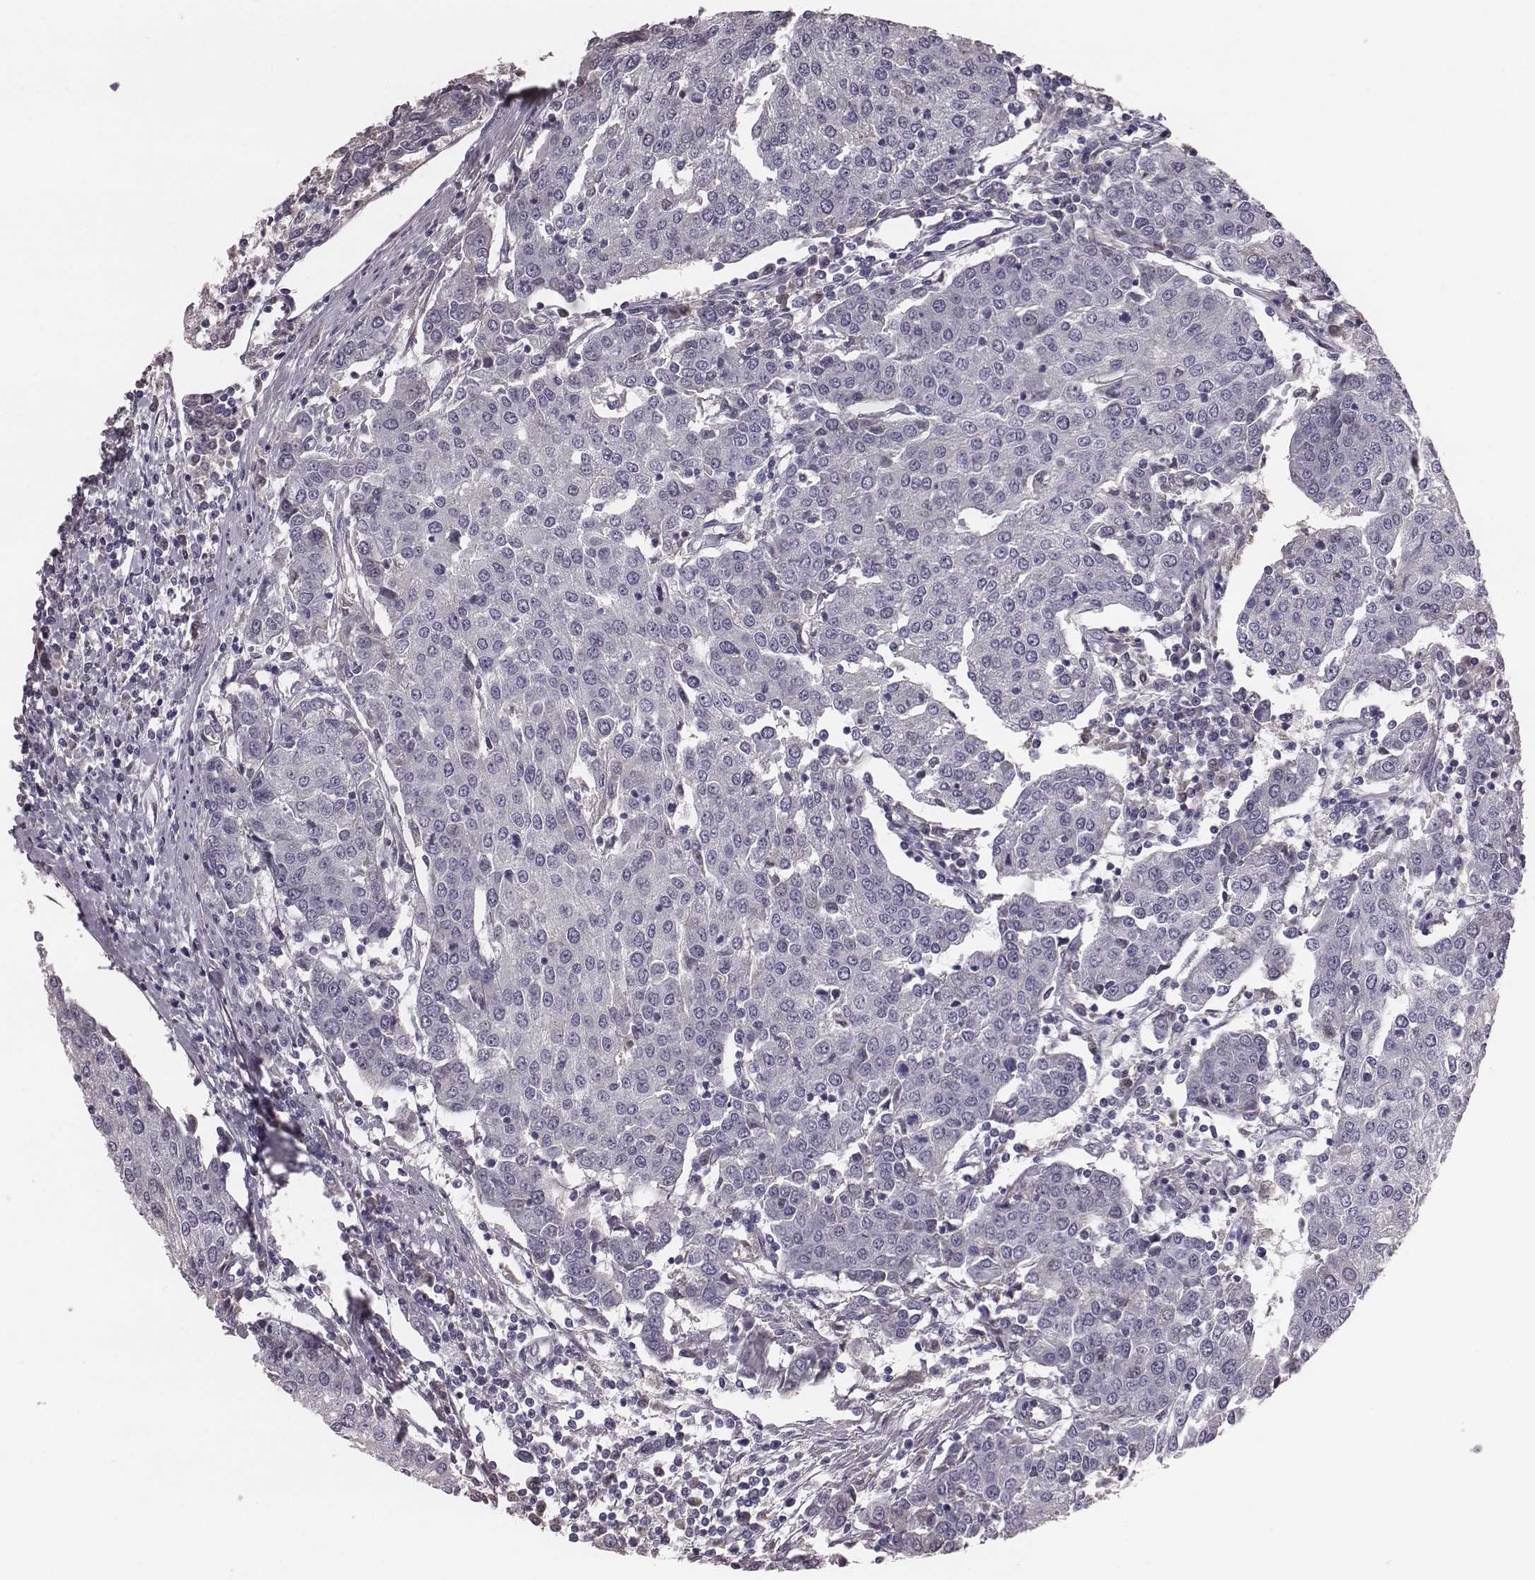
{"staining": {"intensity": "negative", "quantity": "none", "location": "none"}, "tissue": "urothelial cancer", "cell_type": "Tumor cells", "image_type": "cancer", "snomed": [{"axis": "morphology", "description": "Urothelial carcinoma, High grade"}, {"axis": "topography", "description": "Urinary bladder"}], "caption": "High magnification brightfield microscopy of high-grade urothelial carcinoma stained with DAB (3,3'-diaminobenzidine) (brown) and counterstained with hematoxylin (blue): tumor cells show no significant staining.", "gene": "SMIM24", "patient": {"sex": "female", "age": 85}}